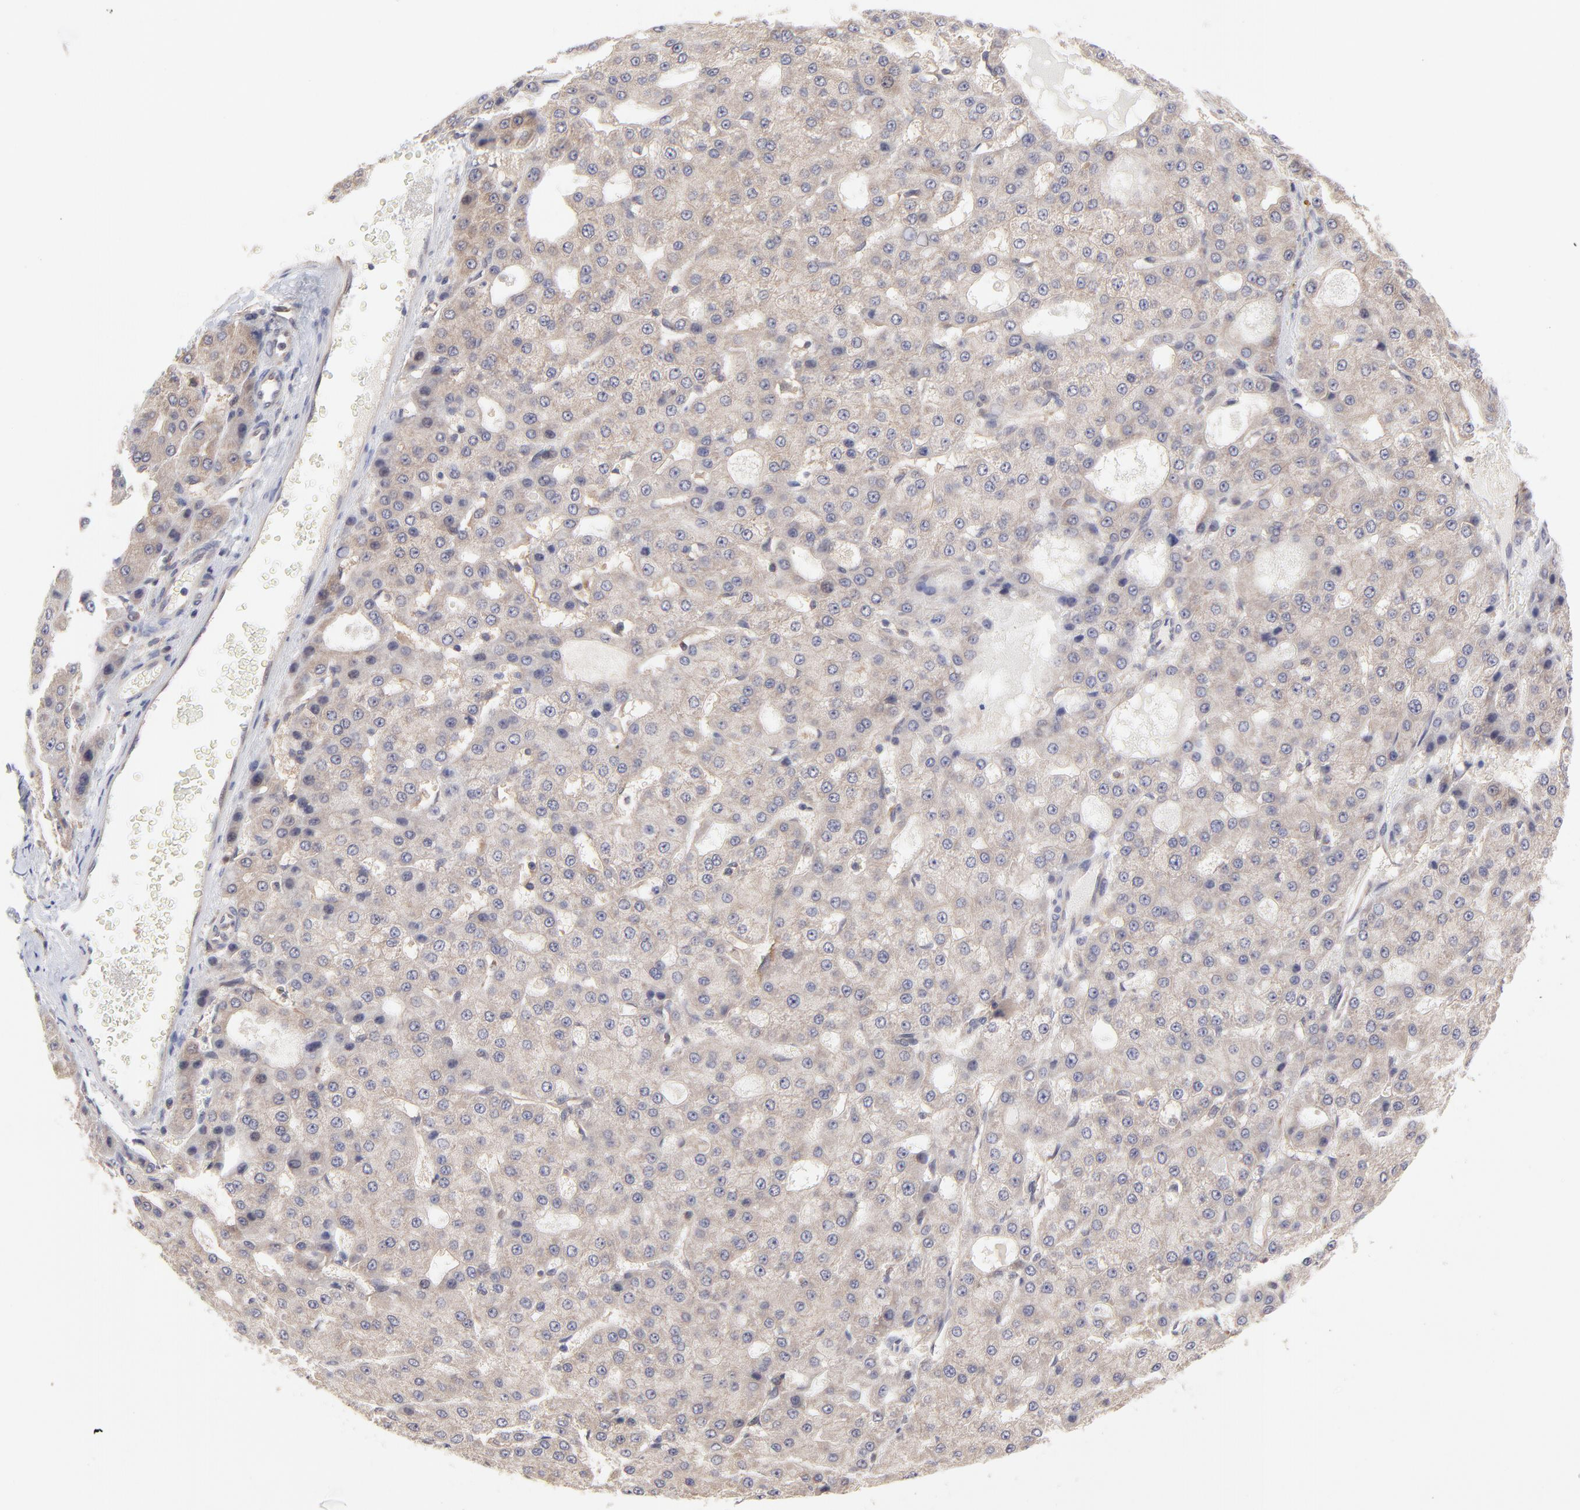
{"staining": {"intensity": "weak", "quantity": ">75%", "location": "cytoplasmic/membranous"}, "tissue": "liver cancer", "cell_type": "Tumor cells", "image_type": "cancer", "snomed": [{"axis": "morphology", "description": "Carcinoma, Hepatocellular, NOS"}, {"axis": "topography", "description": "Liver"}], "caption": "Immunohistochemistry (IHC) staining of liver cancer, which reveals low levels of weak cytoplasmic/membranous expression in about >75% of tumor cells indicating weak cytoplasmic/membranous protein expression. The staining was performed using DAB (brown) for protein detection and nuclei were counterstained in hematoxylin (blue).", "gene": "GART", "patient": {"sex": "male", "age": 47}}